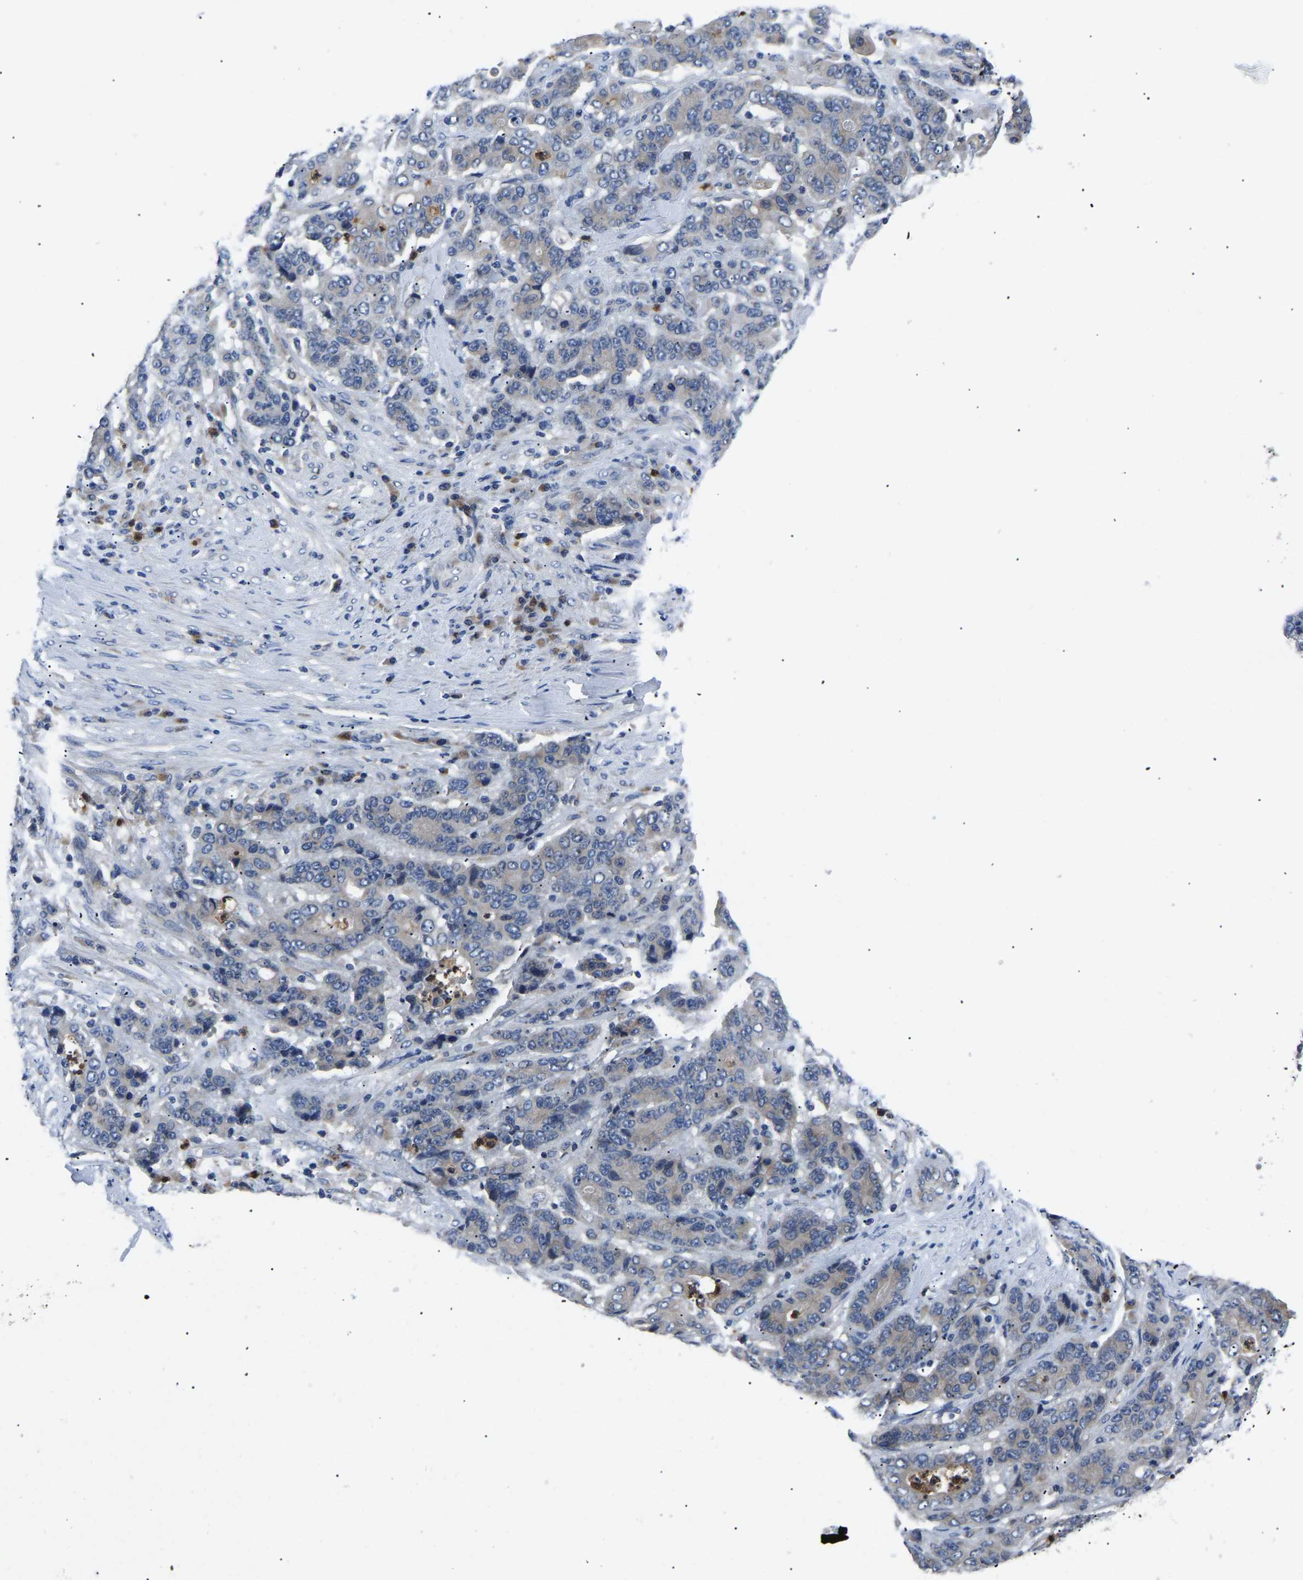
{"staining": {"intensity": "negative", "quantity": "none", "location": "none"}, "tissue": "stomach cancer", "cell_type": "Tumor cells", "image_type": "cancer", "snomed": [{"axis": "morphology", "description": "Adenocarcinoma, NOS"}, {"axis": "topography", "description": "Stomach"}], "caption": "Tumor cells are negative for protein expression in human stomach adenocarcinoma.", "gene": "TOR1B", "patient": {"sex": "female", "age": 73}}